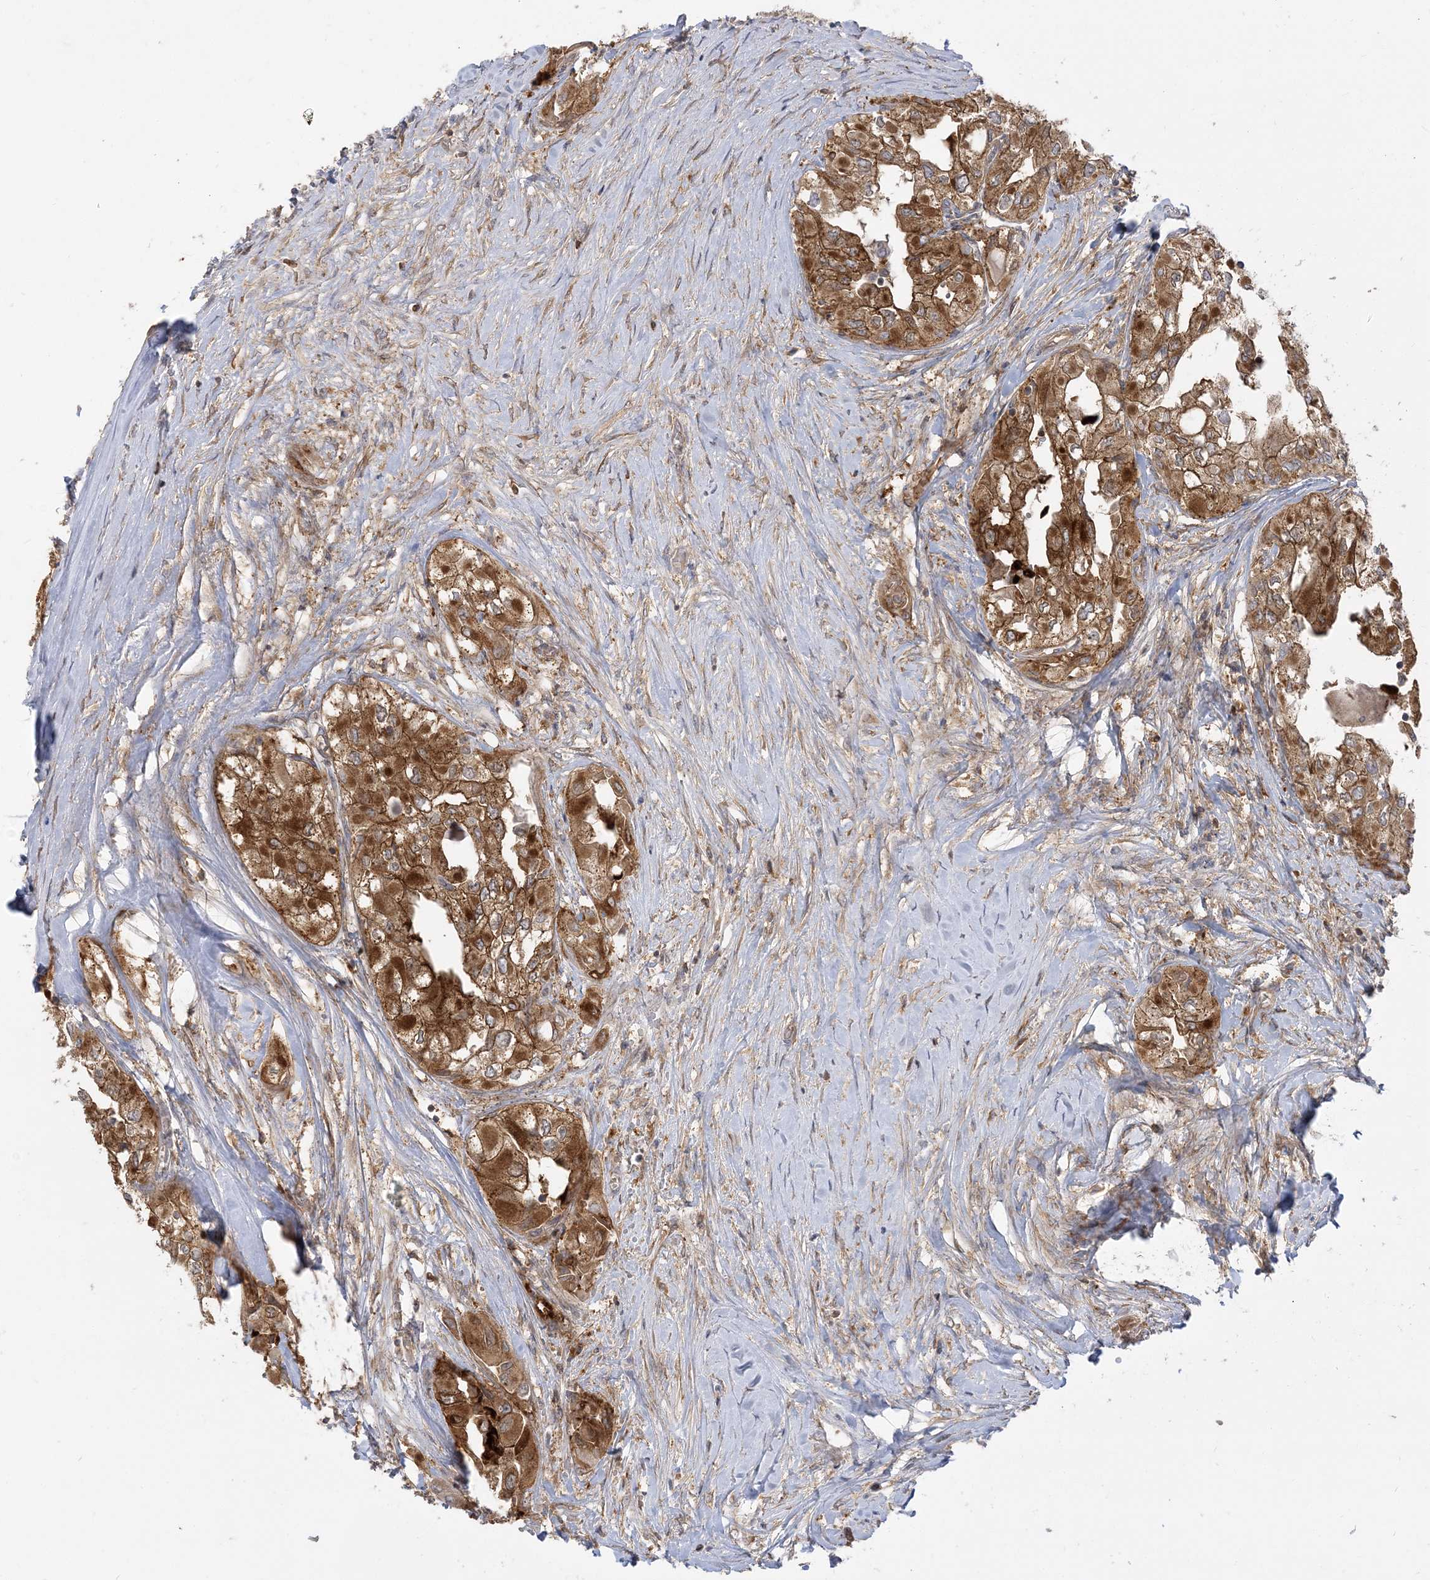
{"staining": {"intensity": "strong", "quantity": ">75%", "location": "cytoplasmic/membranous"}, "tissue": "thyroid cancer", "cell_type": "Tumor cells", "image_type": "cancer", "snomed": [{"axis": "morphology", "description": "Papillary adenocarcinoma, NOS"}, {"axis": "topography", "description": "Thyroid gland"}], "caption": "Immunohistochemical staining of thyroid cancer (papillary adenocarcinoma) demonstrates strong cytoplasmic/membranous protein positivity in approximately >75% of tumor cells.", "gene": "STAM", "patient": {"sex": "female", "age": 59}}